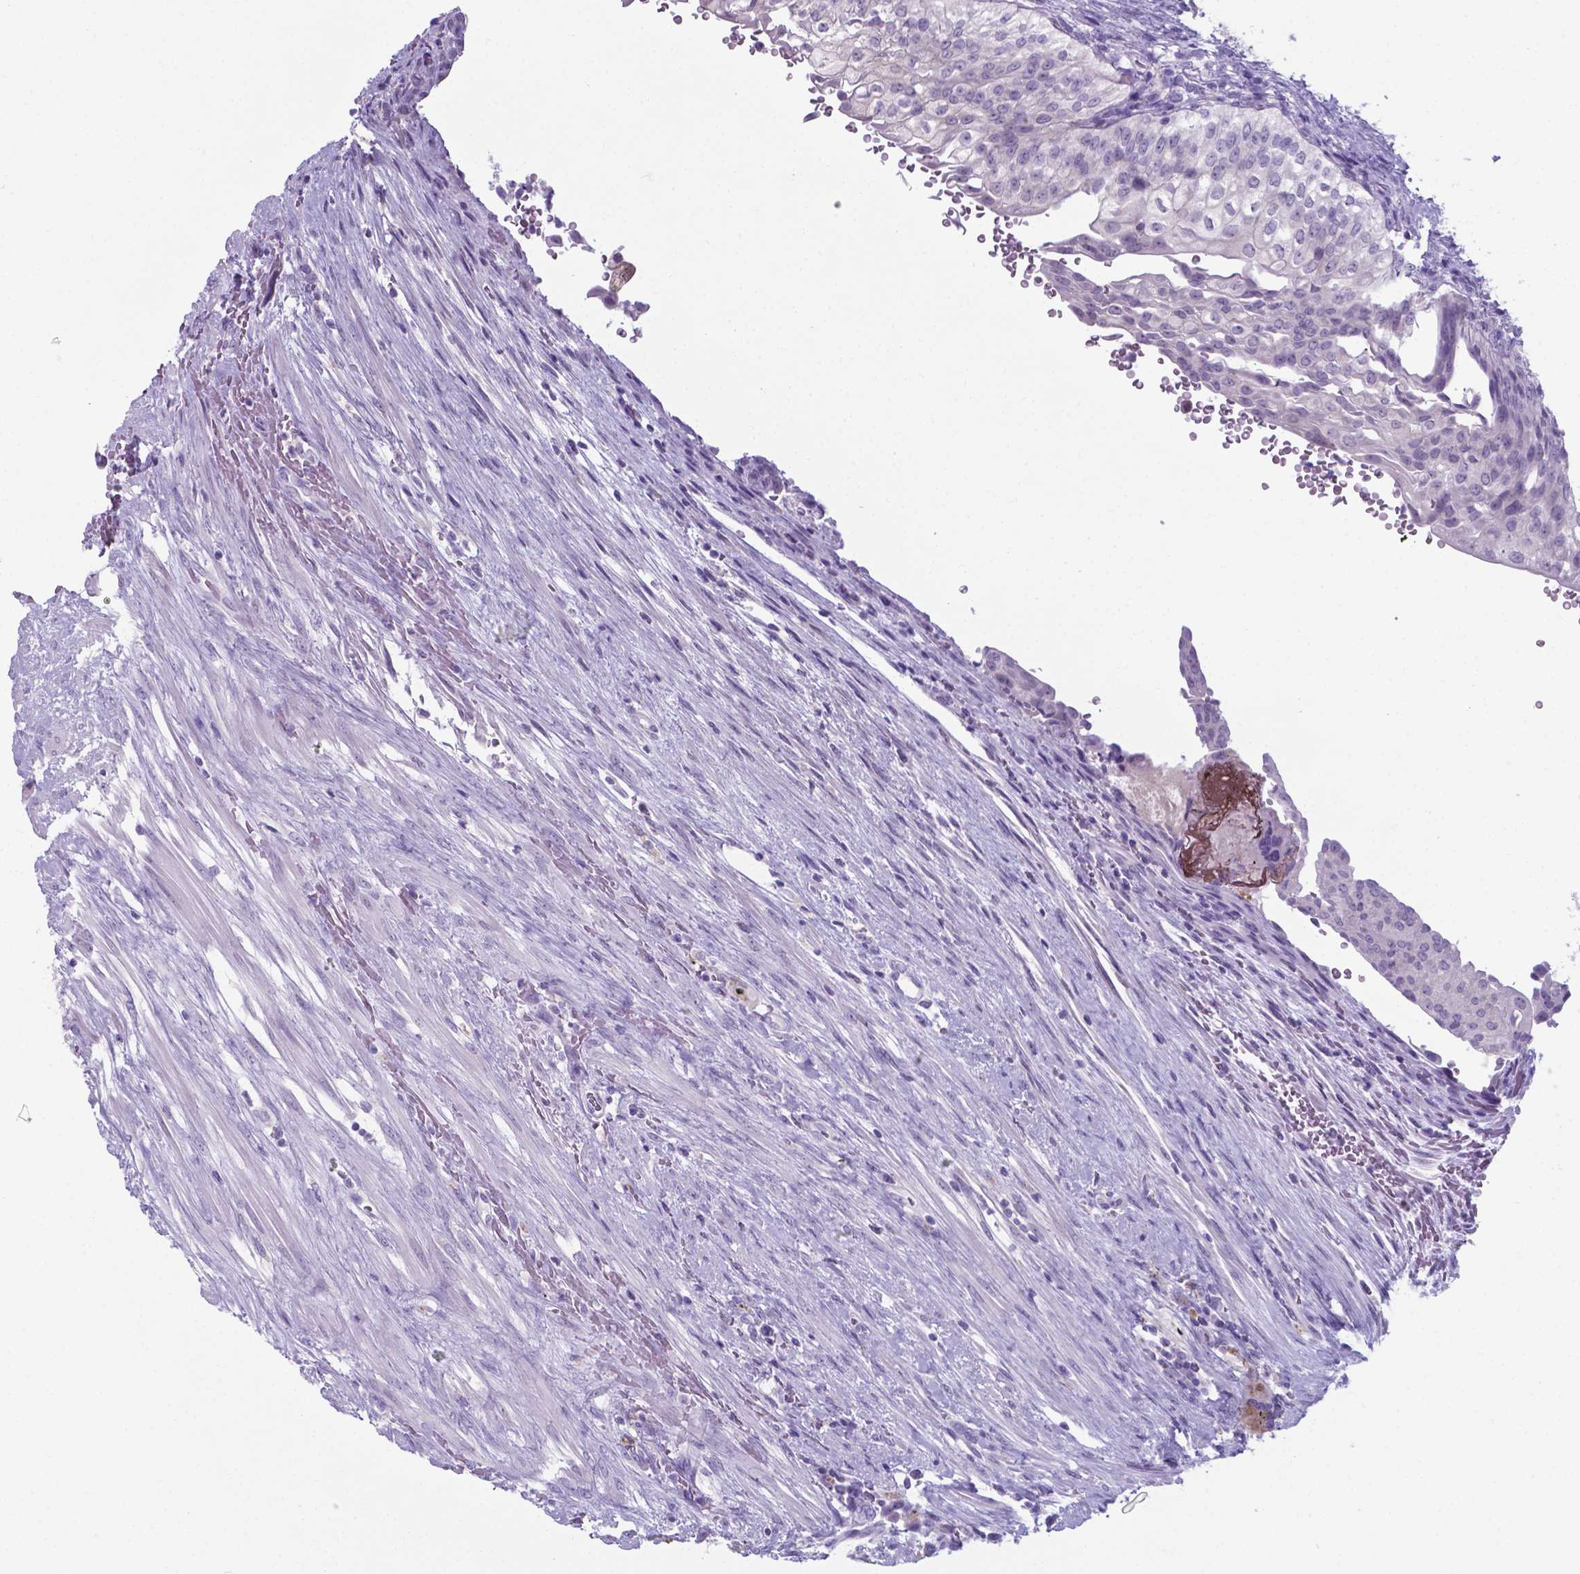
{"staining": {"intensity": "negative", "quantity": "none", "location": "none"}, "tissue": "urothelial cancer", "cell_type": "Tumor cells", "image_type": "cancer", "snomed": [{"axis": "morphology", "description": "Urothelial carcinoma, NOS"}, {"axis": "topography", "description": "Urinary bladder"}], "caption": "This image is of urothelial cancer stained with immunohistochemistry (IHC) to label a protein in brown with the nuclei are counter-stained blue. There is no staining in tumor cells.", "gene": "AP5B1", "patient": {"sex": "male", "age": 62}}